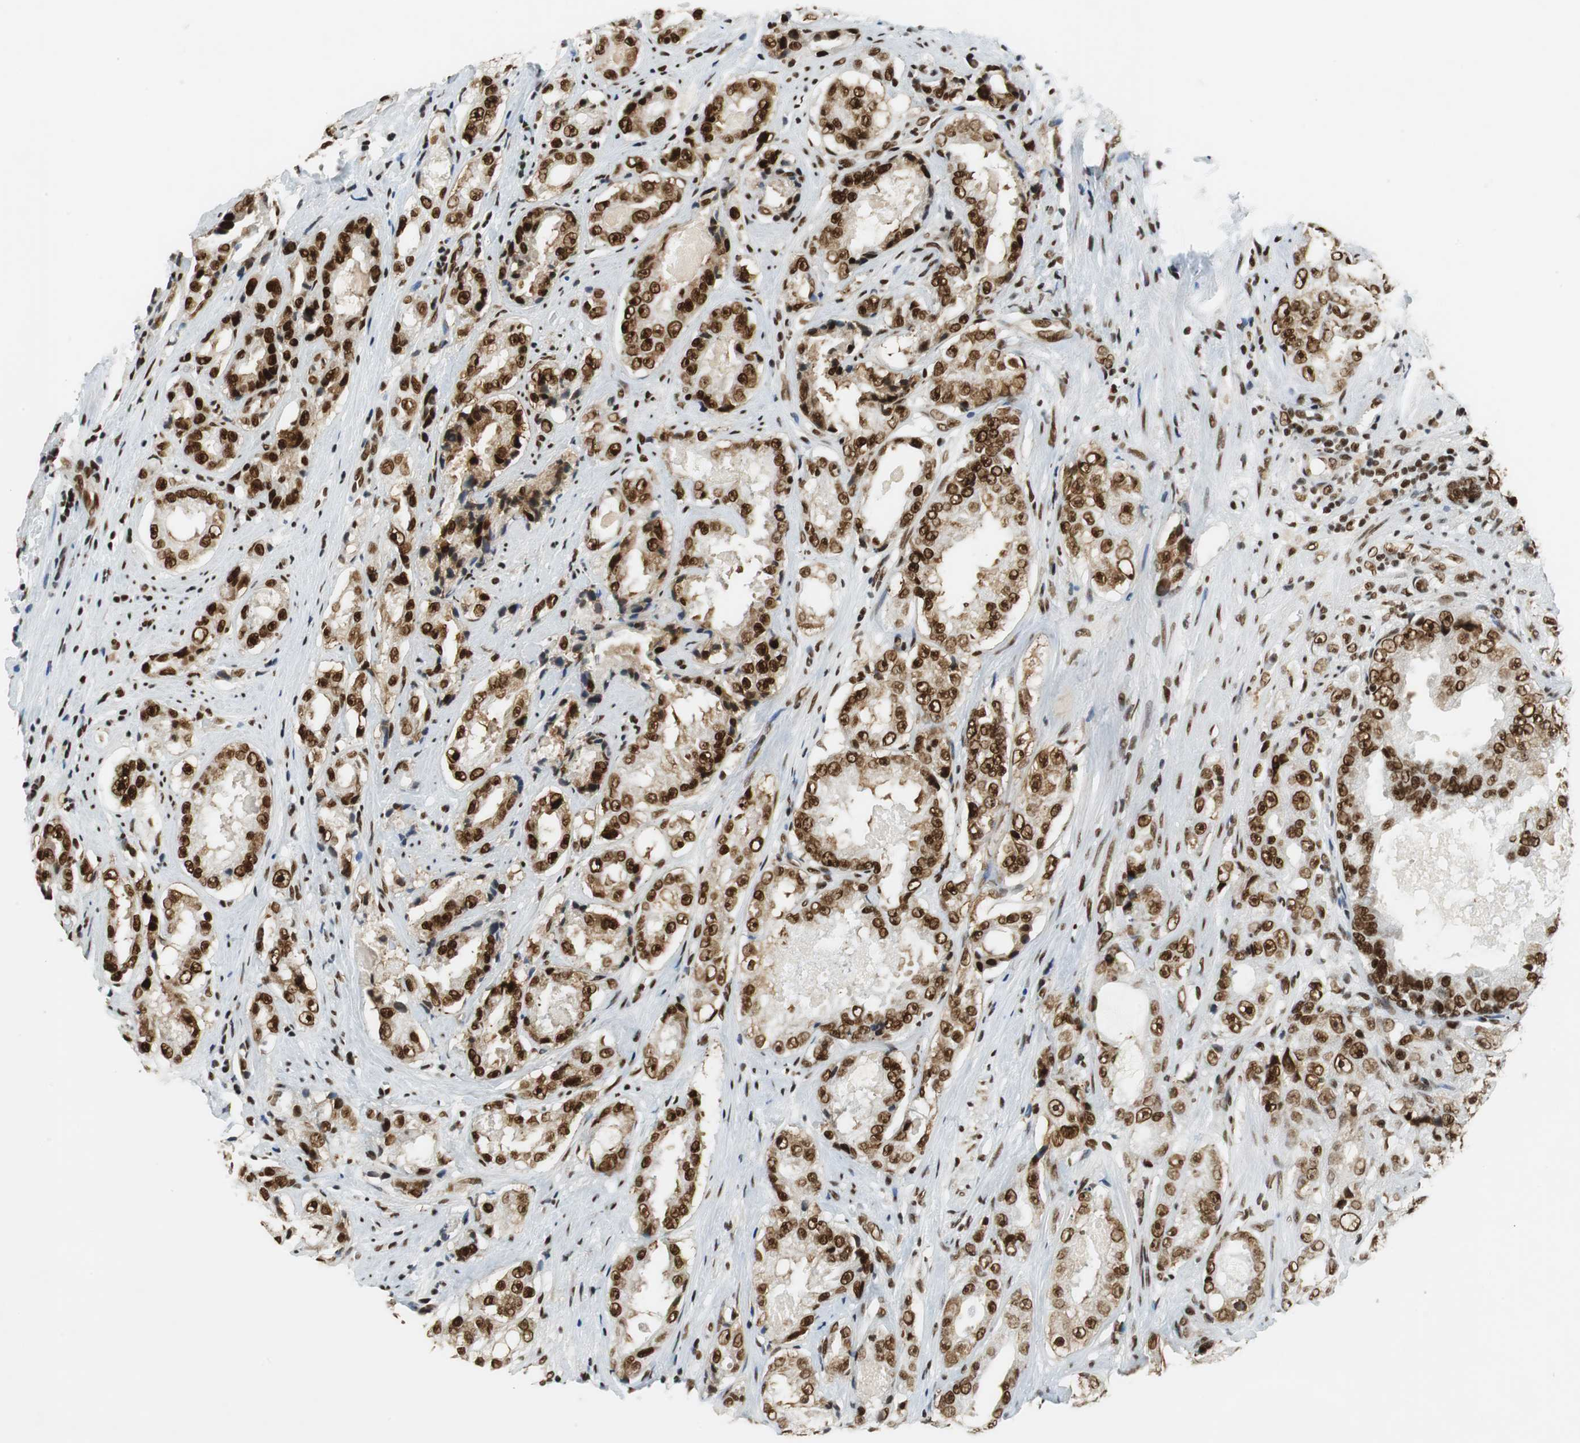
{"staining": {"intensity": "strong", "quantity": ">75%", "location": "cytoplasmic/membranous,nuclear"}, "tissue": "prostate cancer", "cell_type": "Tumor cells", "image_type": "cancer", "snomed": [{"axis": "morphology", "description": "Adenocarcinoma, High grade"}, {"axis": "topography", "description": "Prostate"}], "caption": "DAB immunohistochemical staining of human adenocarcinoma (high-grade) (prostate) reveals strong cytoplasmic/membranous and nuclear protein positivity in about >75% of tumor cells.", "gene": "PRKDC", "patient": {"sex": "male", "age": 73}}